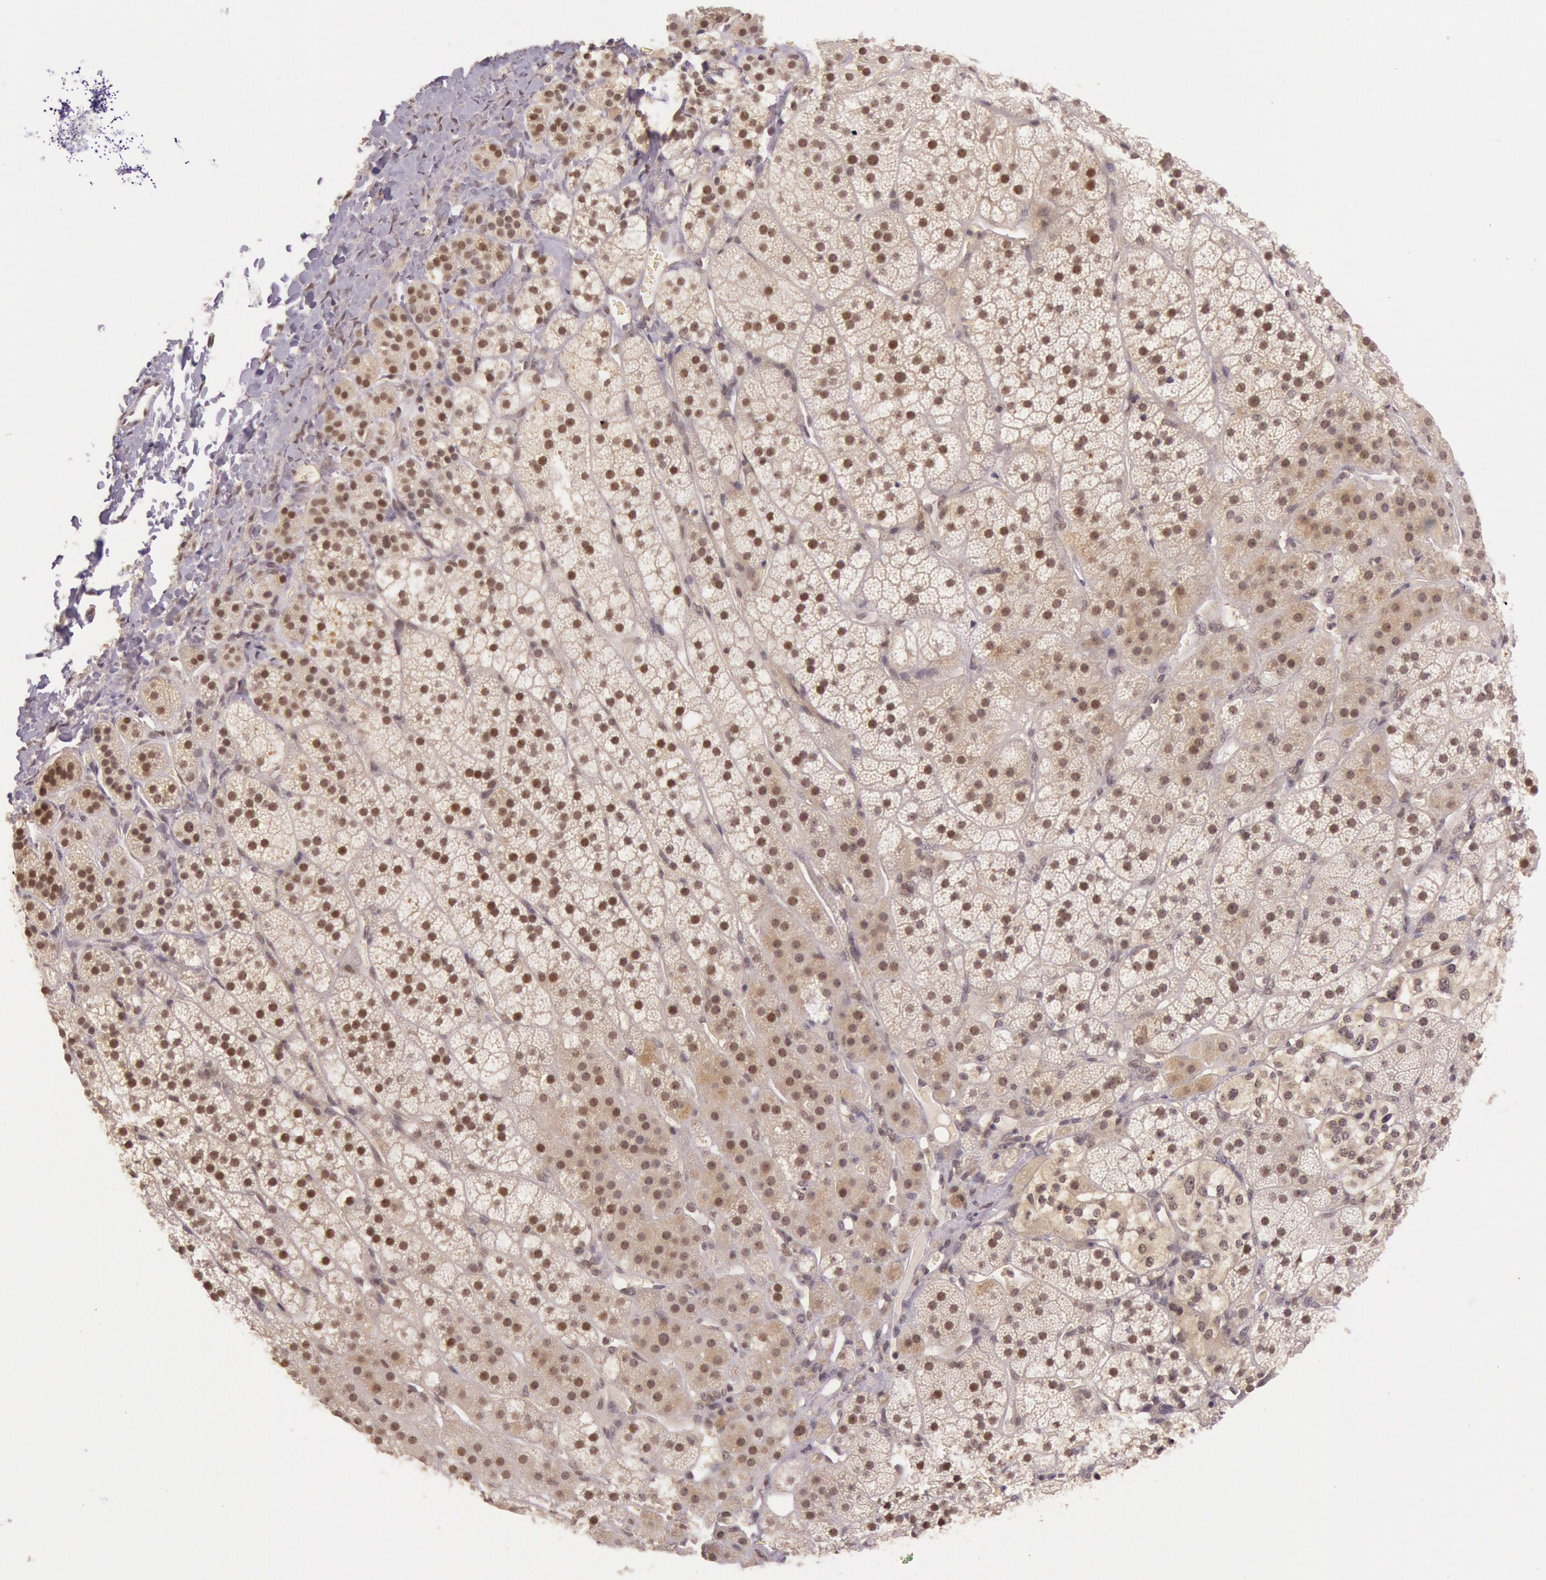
{"staining": {"intensity": "moderate", "quantity": "25%-75%", "location": "nuclear"}, "tissue": "adrenal gland", "cell_type": "Glandular cells", "image_type": "normal", "snomed": [{"axis": "morphology", "description": "Normal tissue, NOS"}, {"axis": "topography", "description": "Adrenal gland"}], "caption": "Brown immunohistochemical staining in normal adrenal gland displays moderate nuclear positivity in about 25%-75% of glandular cells.", "gene": "RTL10", "patient": {"sex": "female", "age": 44}}